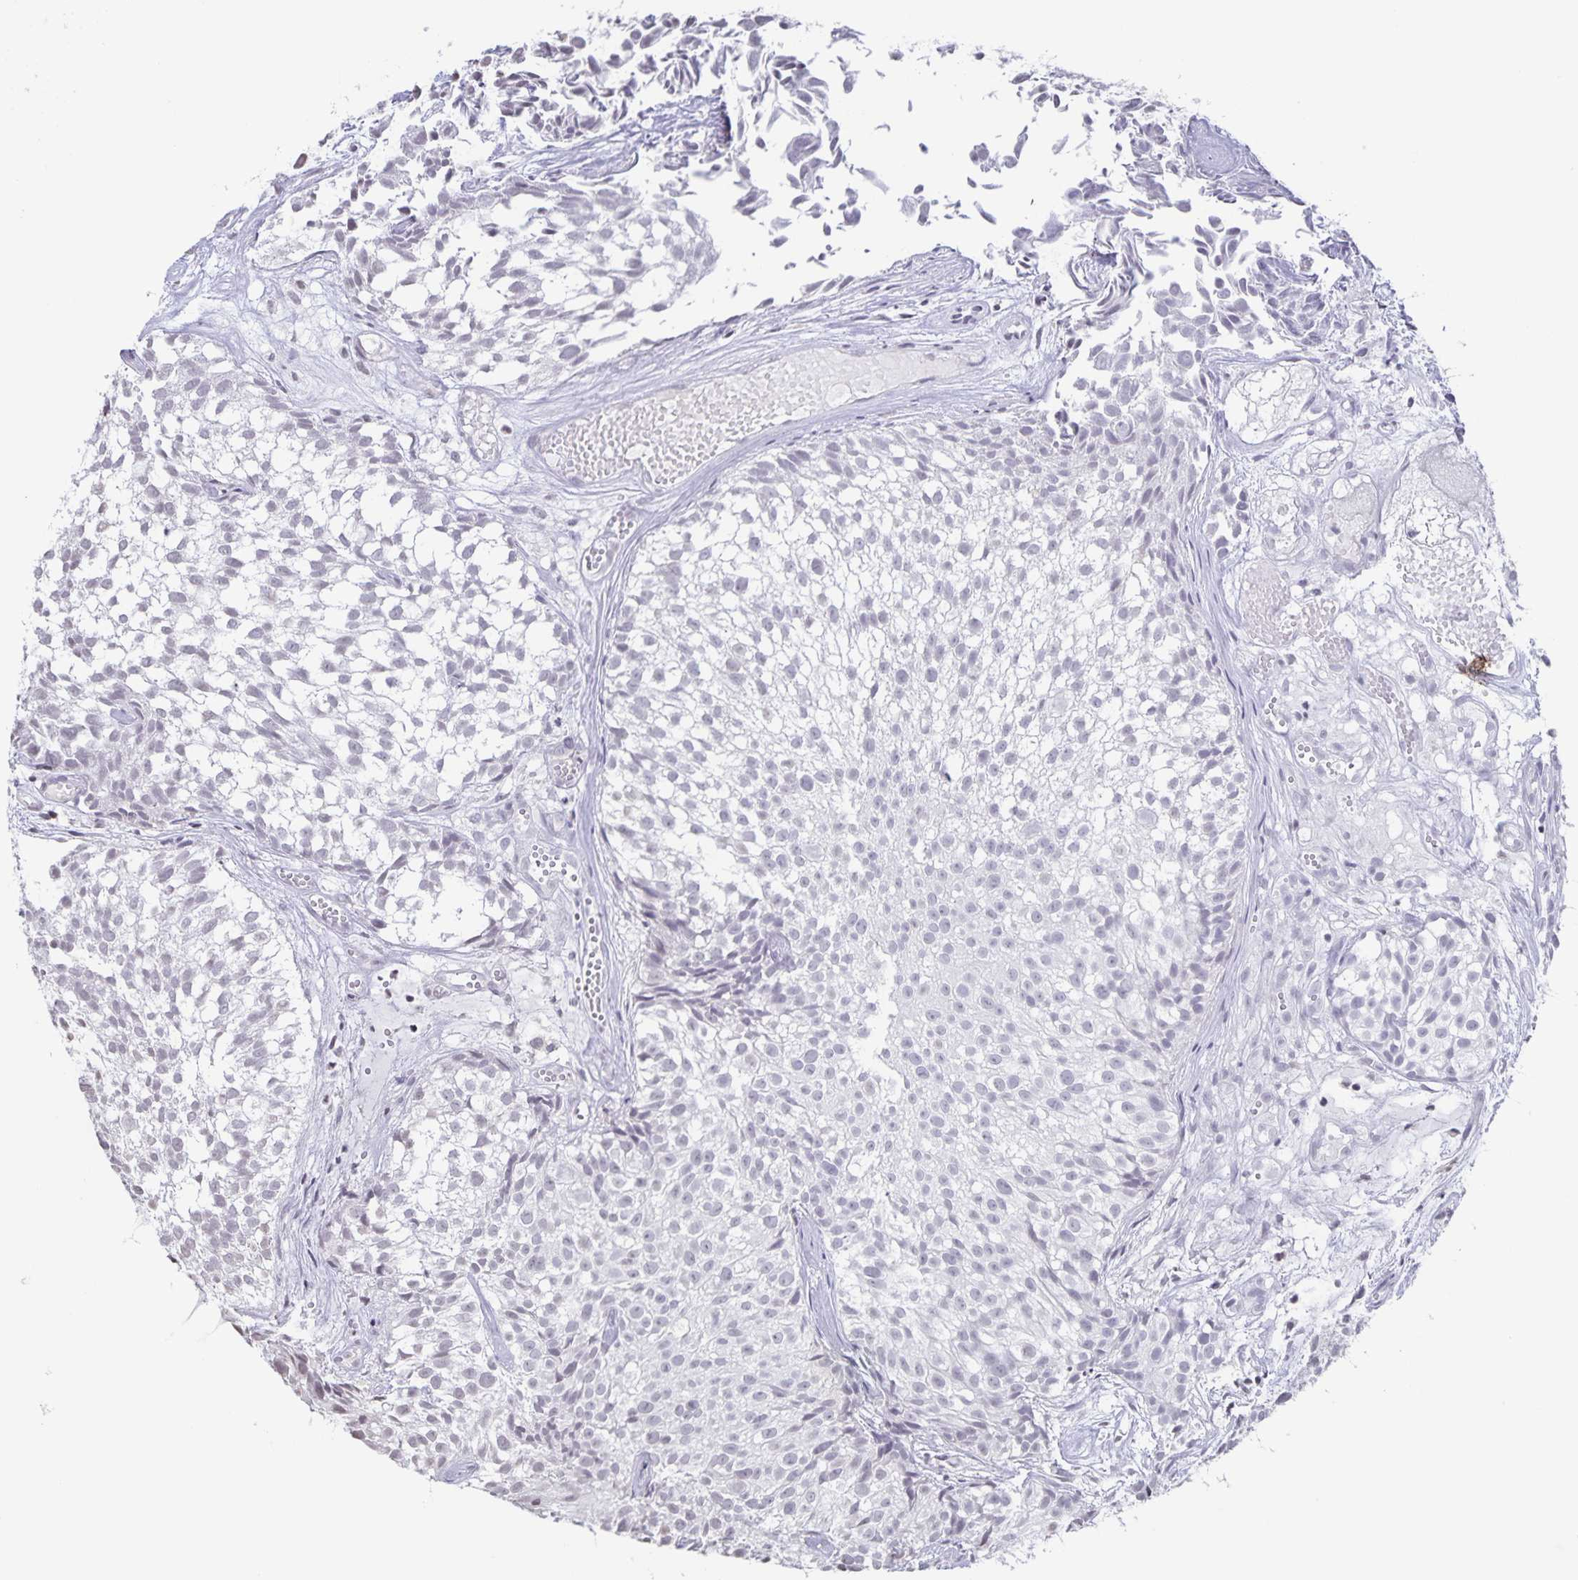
{"staining": {"intensity": "negative", "quantity": "none", "location": "none"}, "tissue": "urothelial cancer", "cell_type": "Tumor cells", "image_type": "cancer", "snomed": [{"axis": "morphology", "description": "Urothelial carcinoma, Low grade"}, {"axis": "topography", "description": "Urinary bladder"}], "caption": "High magnification brightfield microscopy of urothelial cancer stained with DAB (3,3'-diaminobenzidine) (brown) and counterstained with hematoxylin (blue): tumor cells show no significant positivity.", "gene": "AQP4", "patient": {"sex": "male", "age": 70}}